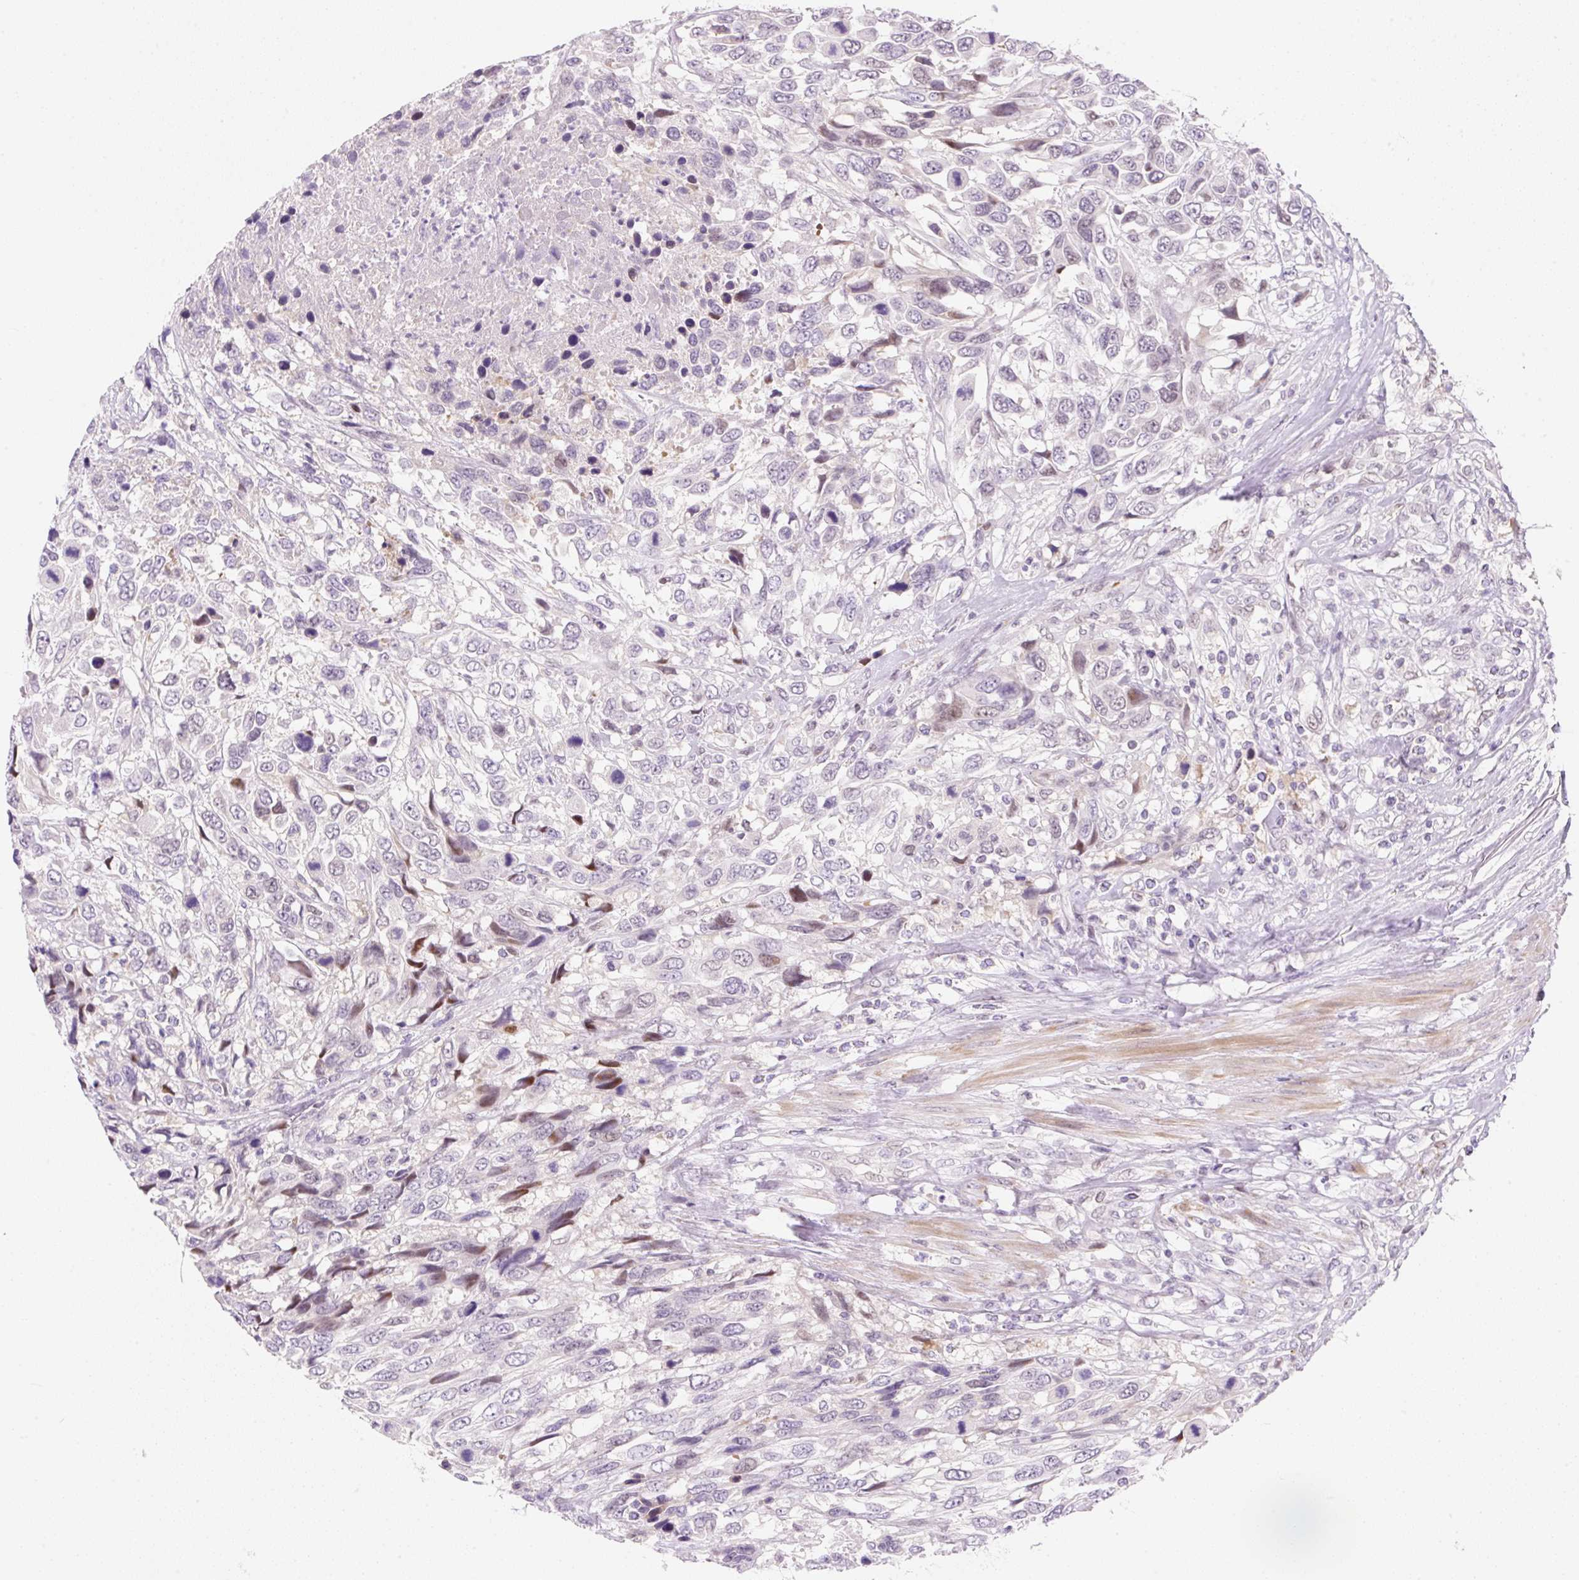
{"staining": {"intensity": "weak", "quantity": "<25%", "location": "nuclear"}, "tissue": "urothelial cancer", "cell_type": "Tumor cells", "image_type": "cancer", "snomed": [{"axis": "morphology", "description": "Urothelial carcinoma, High grade"}, {"axis": "topography", "description": "Urinary bladder"}], "caption": "Immunohistochemical staining of urothelial cancer shows no significant expression in tumor cells. (DAB IHC visualized using brightfield microscopy, high magnification).", "gene": "SYNE3", "patient": {"sex": "female", "age": 70}}